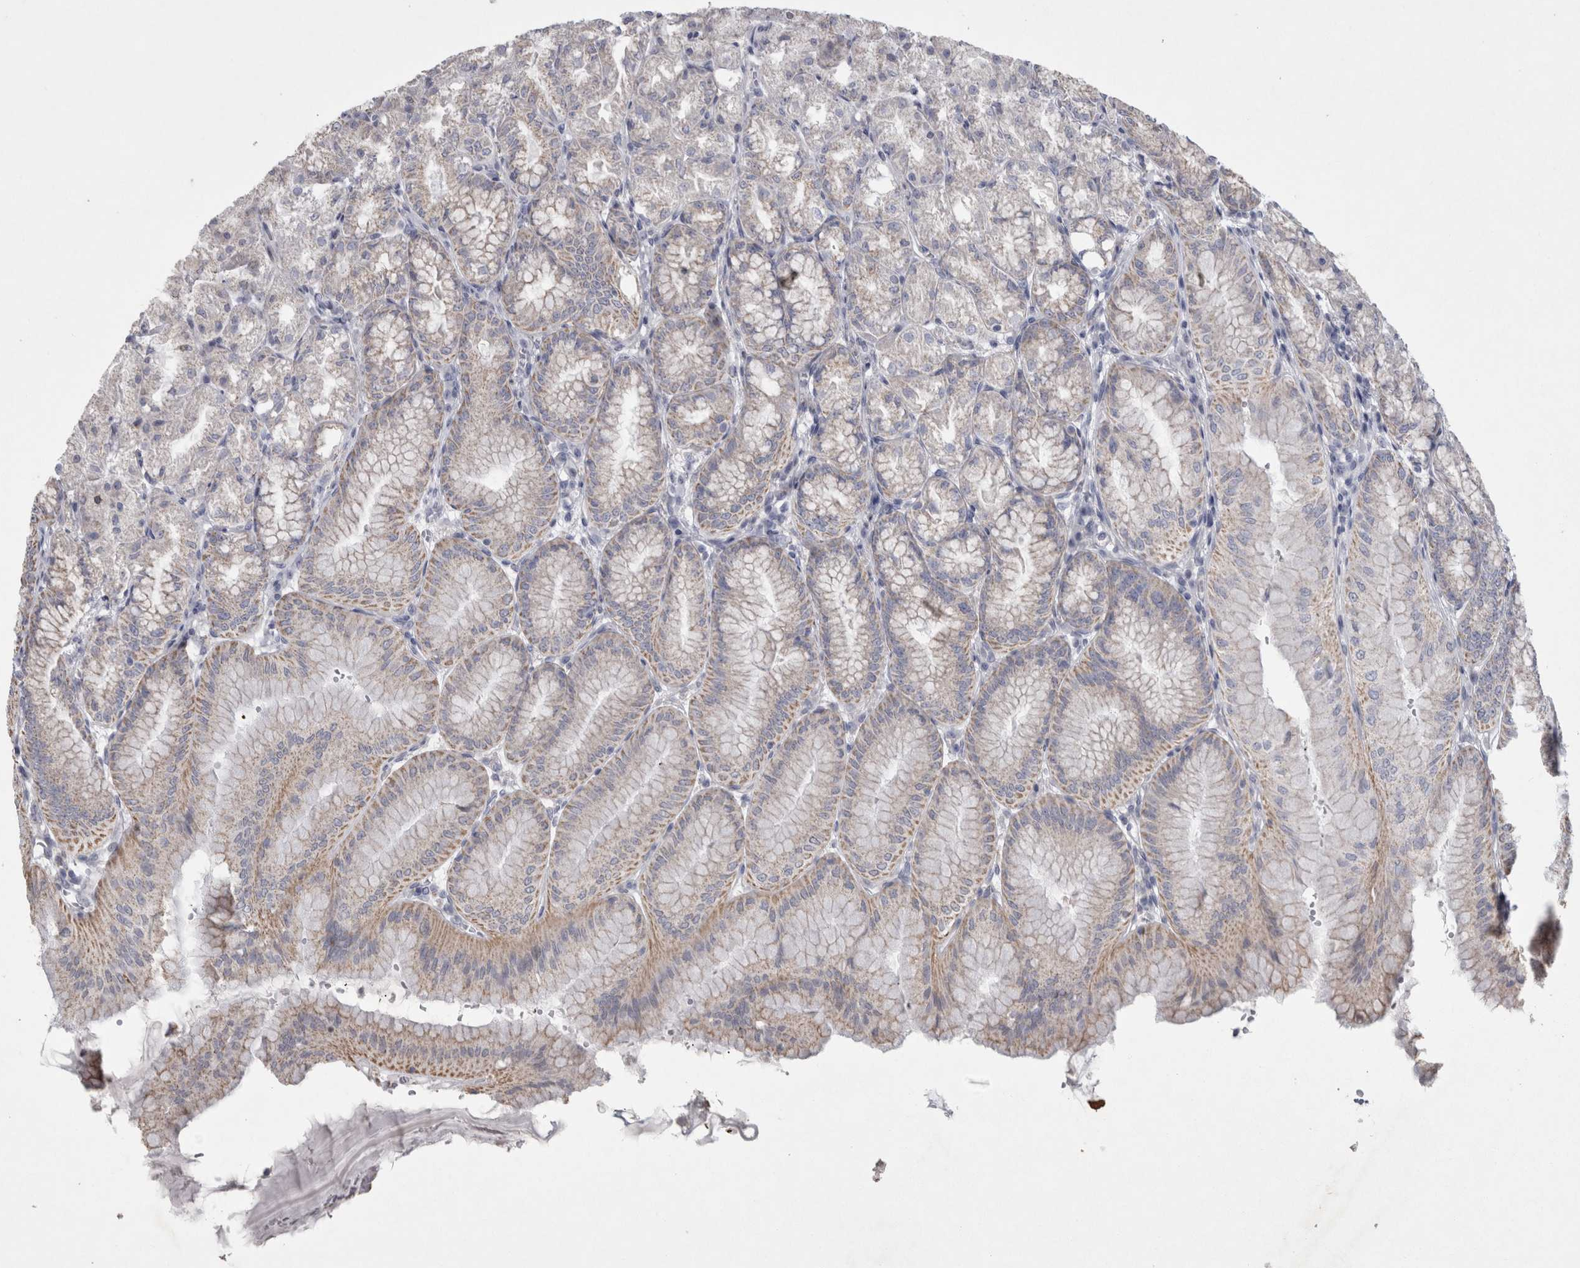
{"staining": {"intensity": "moderate", "quantity": "25%-75%", "location": "cytoplasmic/membranous"}, "tissue": "stomach", "cell_type": "Glandular cells", "image_type": "normal", "snomed": [{"axis": "morphology", "description": "Normal tissue, NOS"}, {"axis": "topography", "description": "Stomach, lower"}], "caption": "High-power microscopy captured an IHC histopathology image of benign stomach, revealing moderate cytoplasmic/membranous positivity in approximately 25%-75% of glandular cells.", "gene": "AGMAT", "patient": {"sex": "male", "age": 71}}